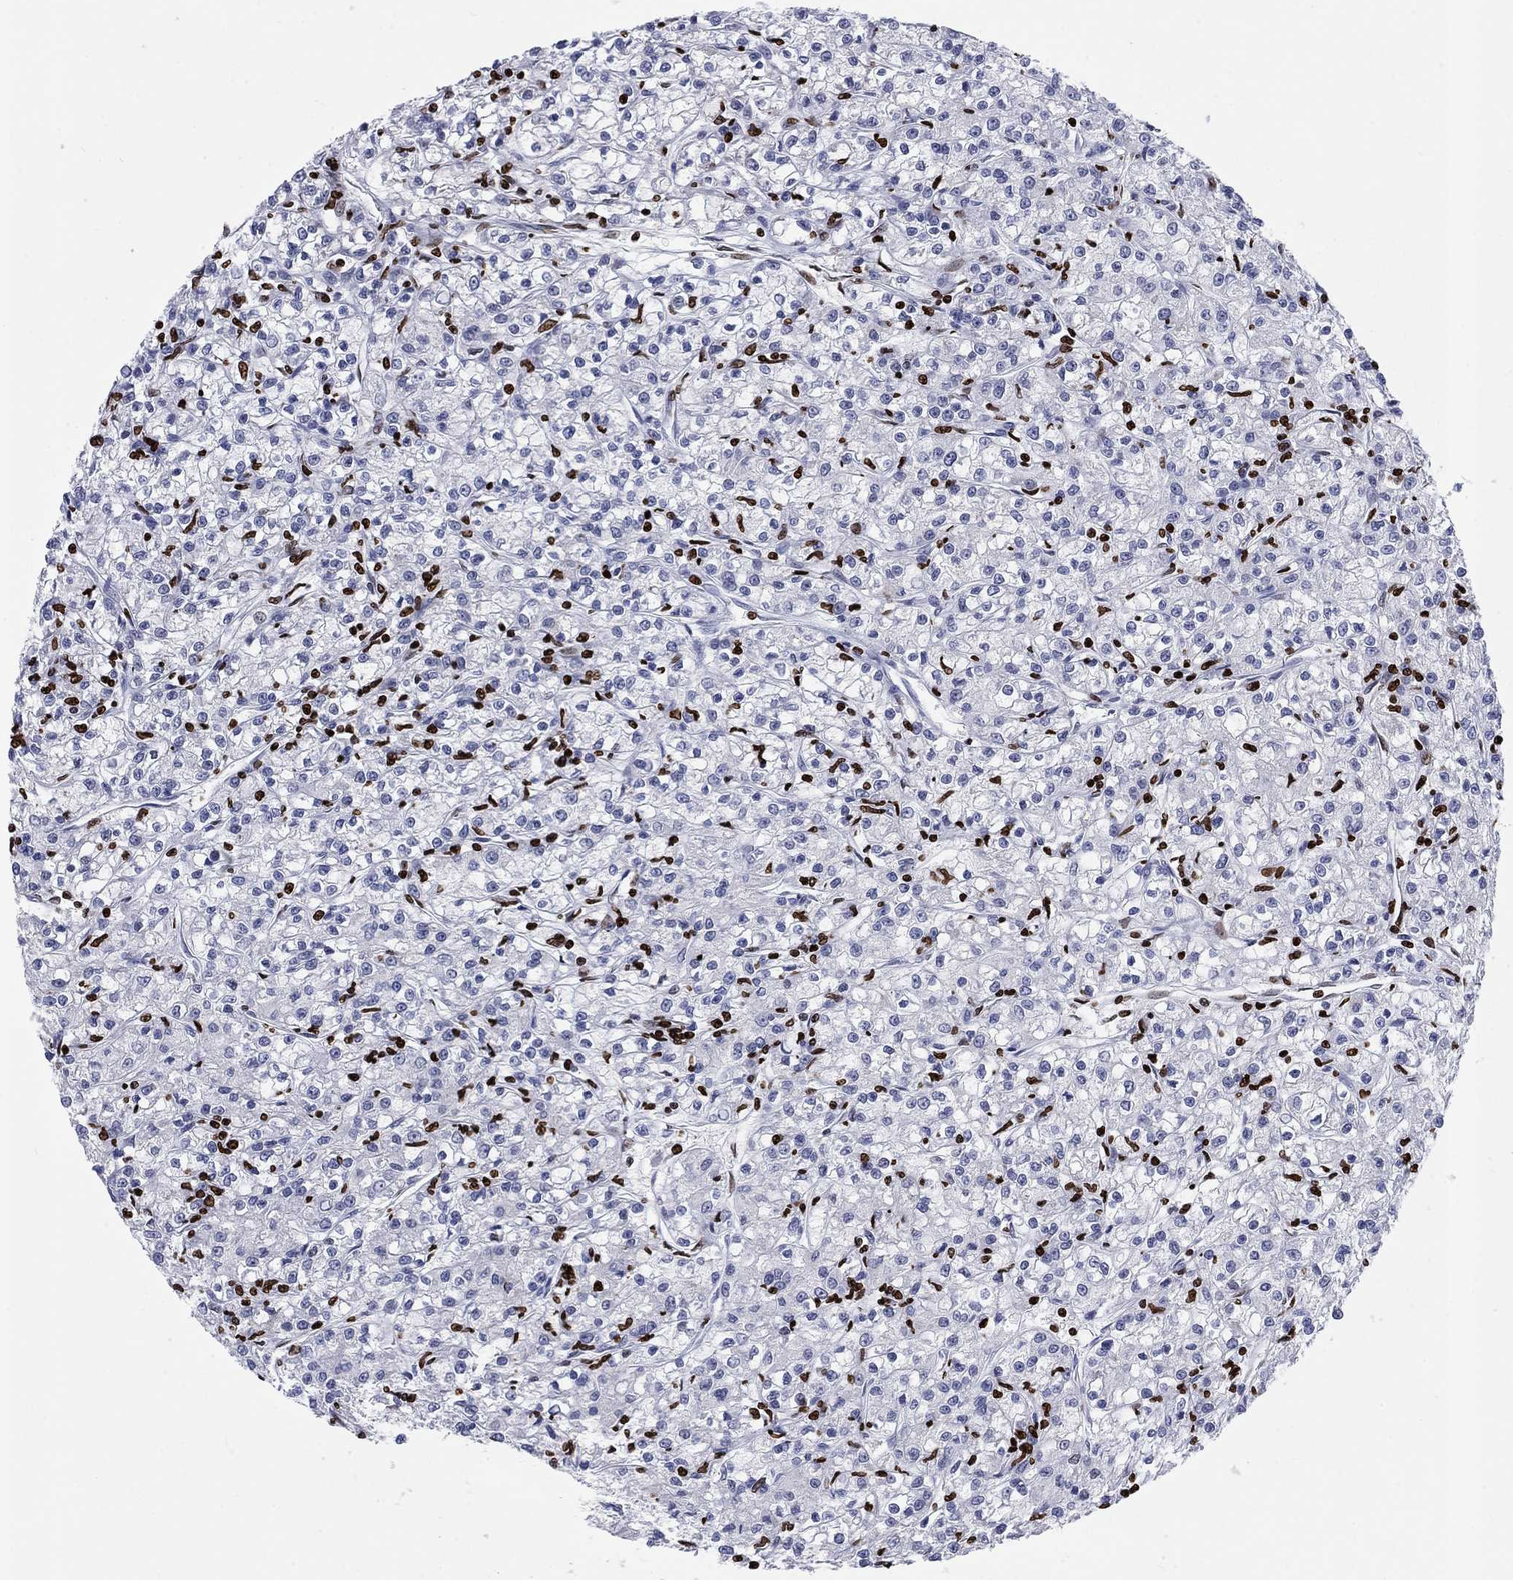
{"staining": {"intensity": "strong", "quantity": "<25%", "location": "nuclear"}, "tissue": "renal cancer", "cell_type": "Tumor cells", "image_type": "cancer", "snomed": [{"axis": "morphology", "description": "Adenocarcinoma, NOS"}, {"axis": "topography", "description": "Kidney"}], "caption": "Tumor cells demonstrate medium levels of strong nuclear positivity in about <25% of cells in human renal cancer (adenocarcinoma).", "gene": "H1-5", "patient": {"sex": "female", "age": 59}}